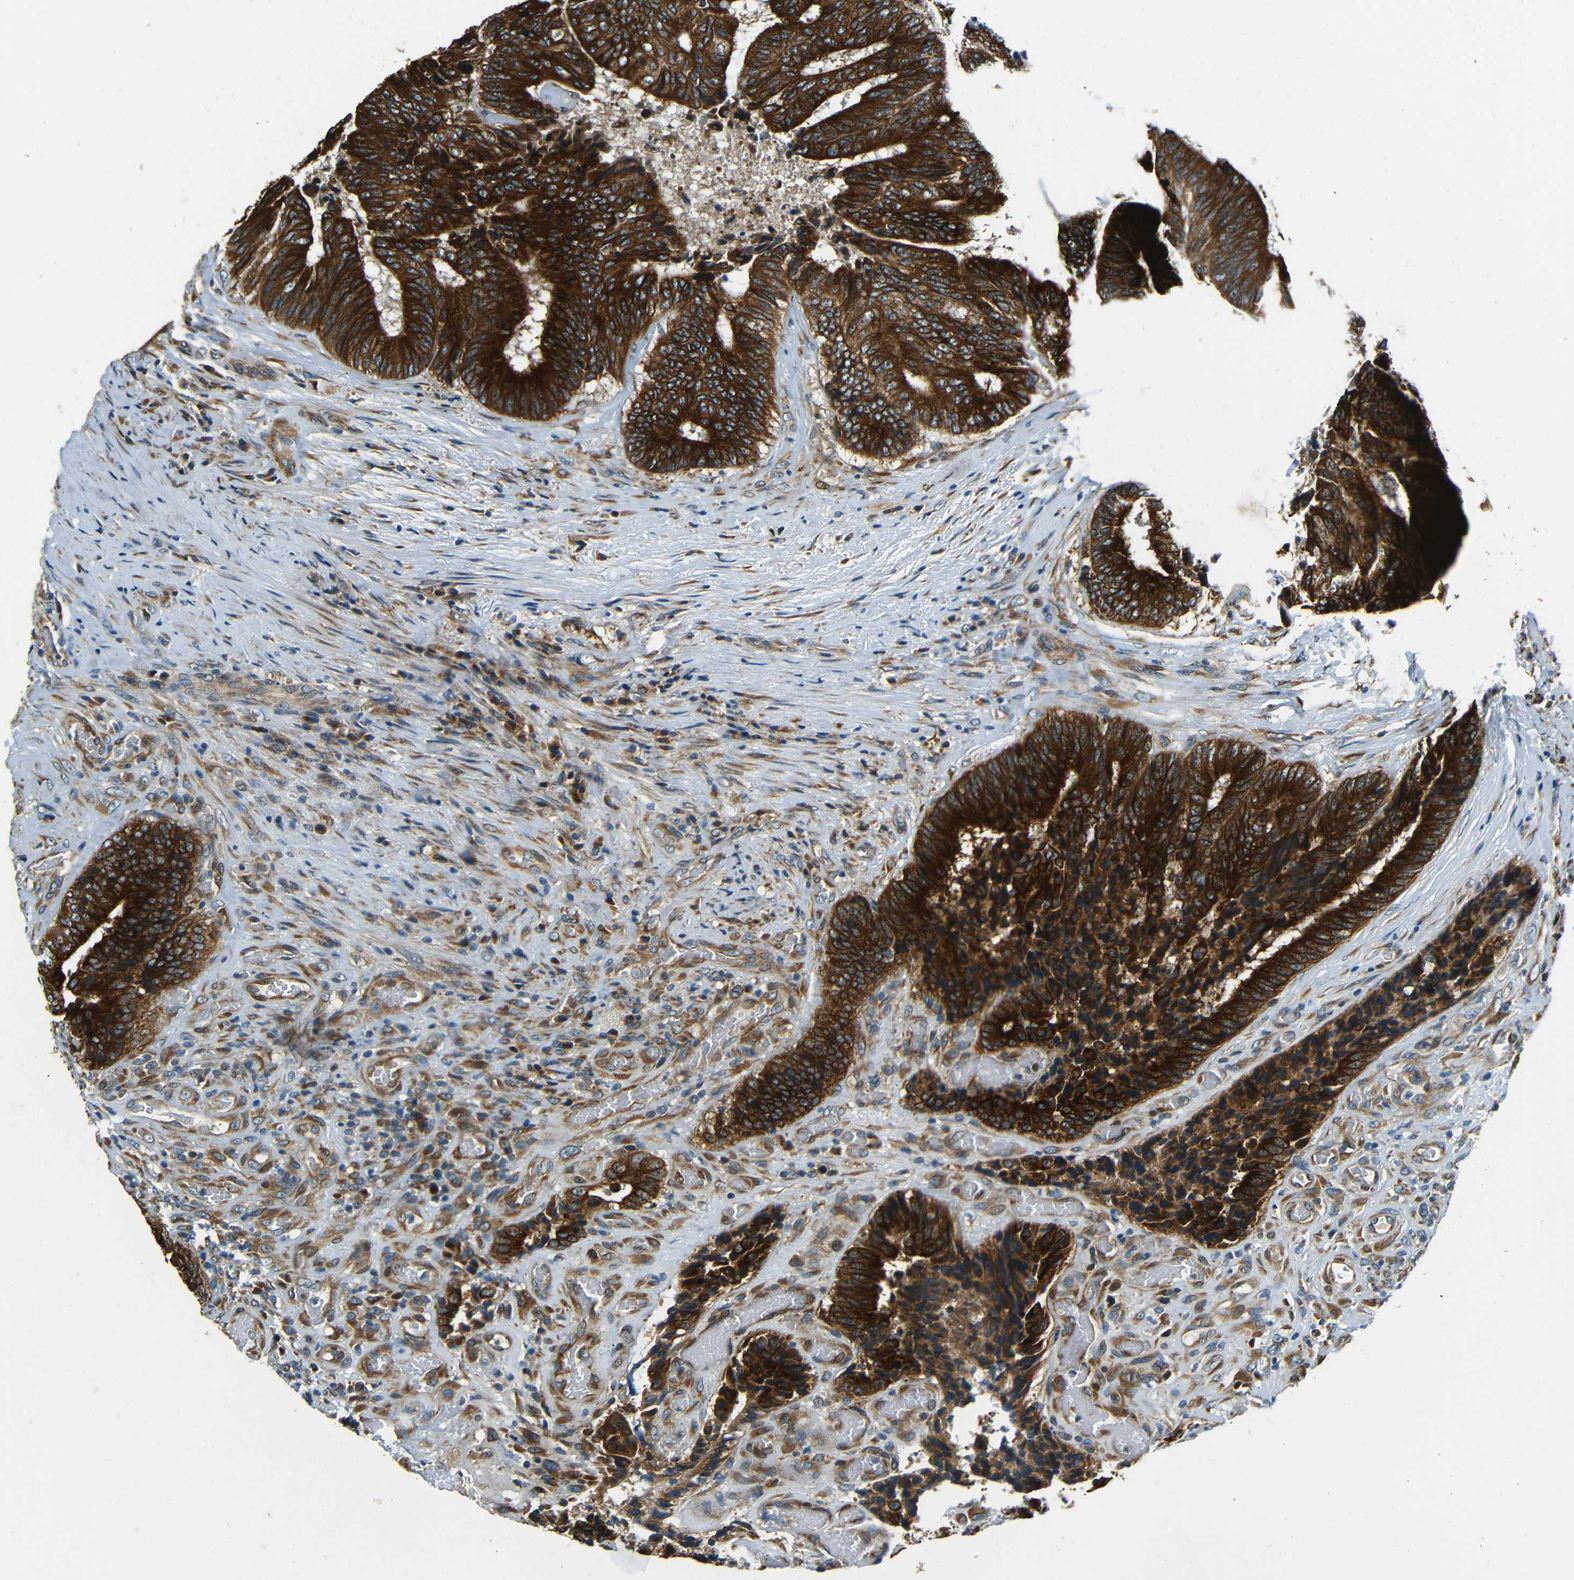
{"staining": {"intensity": "strong", "quantity": ">75%", "location": "cytoplasmic/membranous"}, "tissue": "colorectal cancer", "cell_type": "Tumor cells", "image_type": "cancer", "snomed": [{"axis": "morphology", "description": "Adenocarcinoma, NOS"}, {"axis": "topography", "description": "Rectum"}], "caption": "Immunohistochemistry (DAB) staining of human colorectal cancer (adenocarcinoma) displays strong cytoplasmic/membranous protein positivity in approximately >75% of tumor cells.", "gene": "VAPB", "patient": {"sex": "male", "age": 72}}